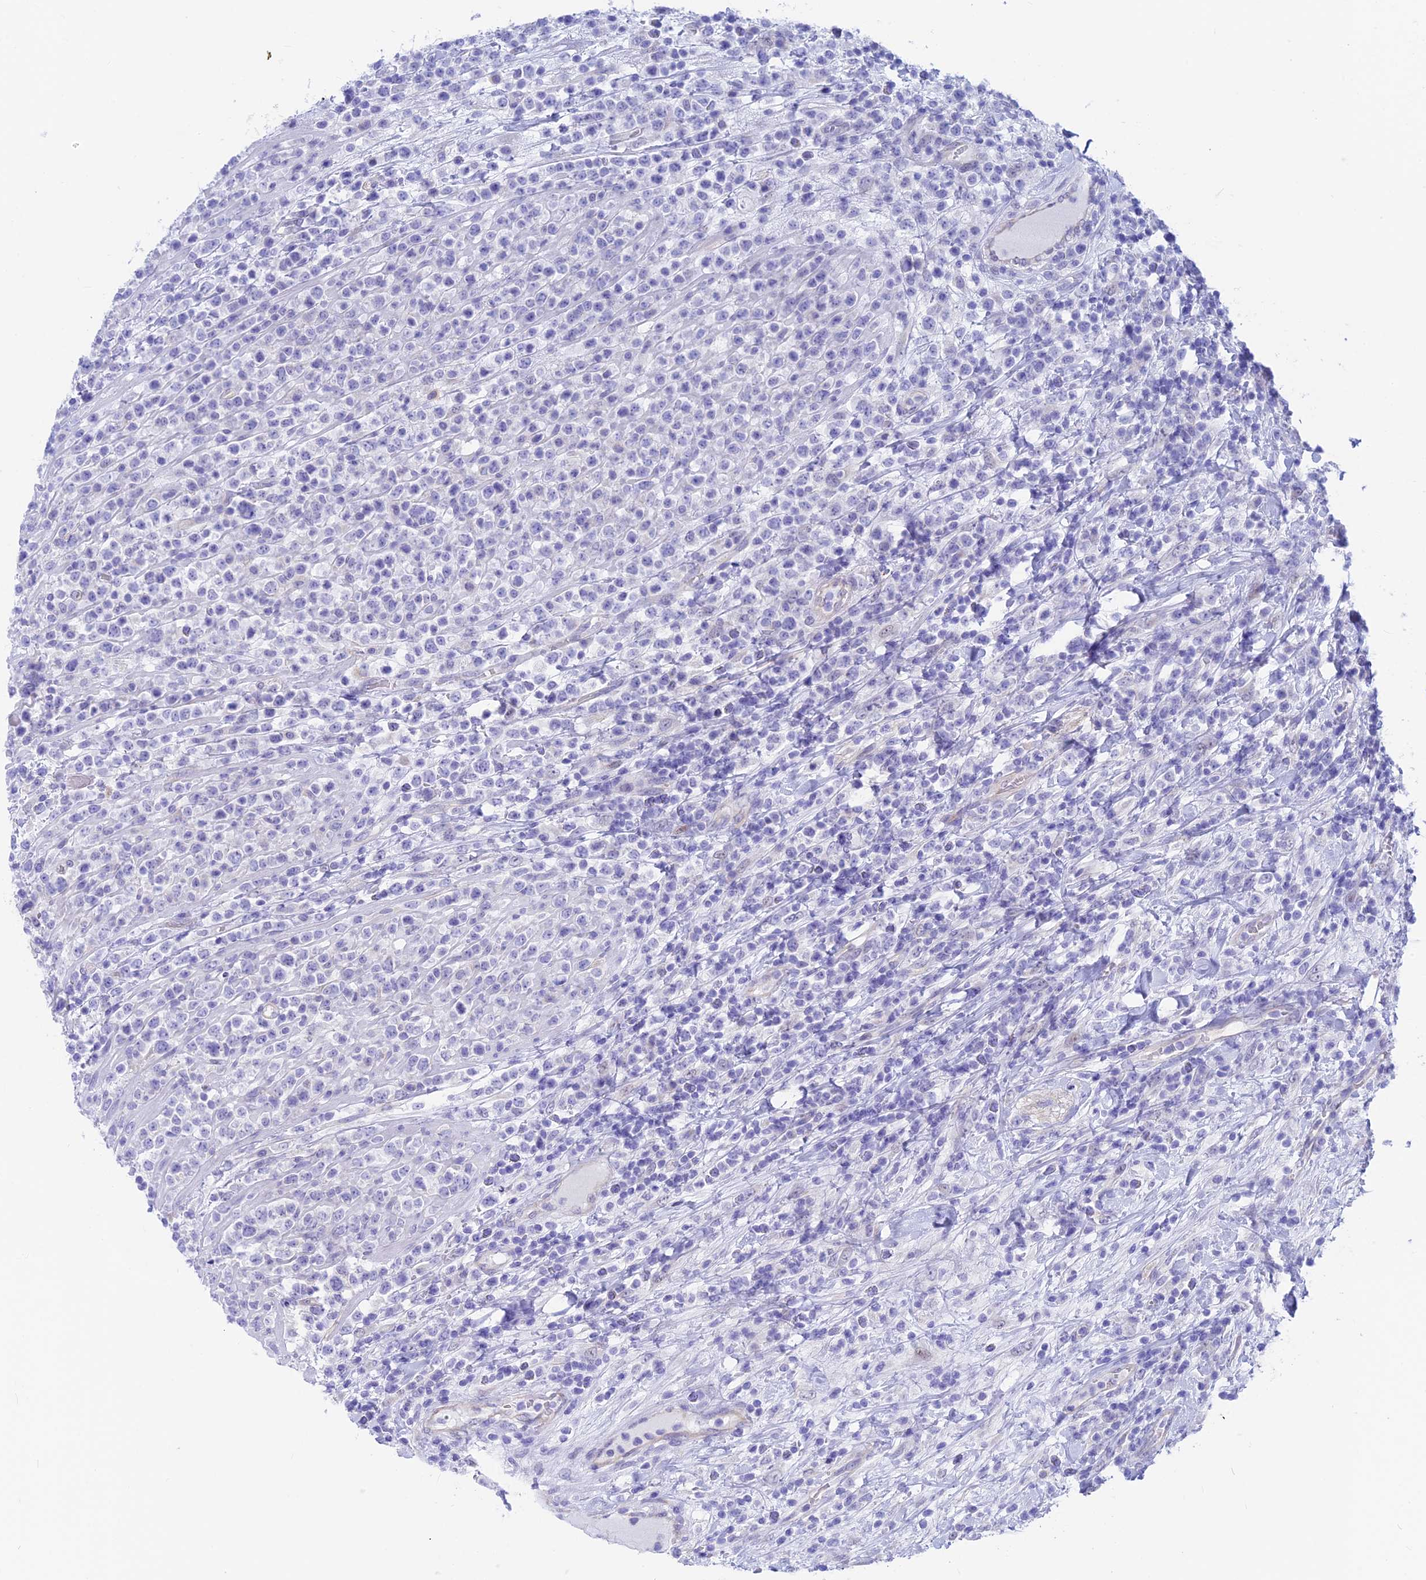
{"staining": {"intensity": "negative", "quantity": "none", "location": "none"}, "tissue": "lymphoma", "cell_type": "Tumor cells", "image_type": "cancer", "snomed": [{"axis": "morphology", "description": "Malignant lymphoma, non-Hodgkin's type, High grade"}, {"axis": "topography", "description": "Colon"}], "caption": "IHC image of neoplastic tissue: lymphoma stained with DAB shows no significant protein expression in tumor cells. (DAB (3,3'-diaminobenzidine) IHC visualized using brightfield microscopy, high magnification).", "gene": "GNGT2", "patient": {"sex": "female", "age": 53}}